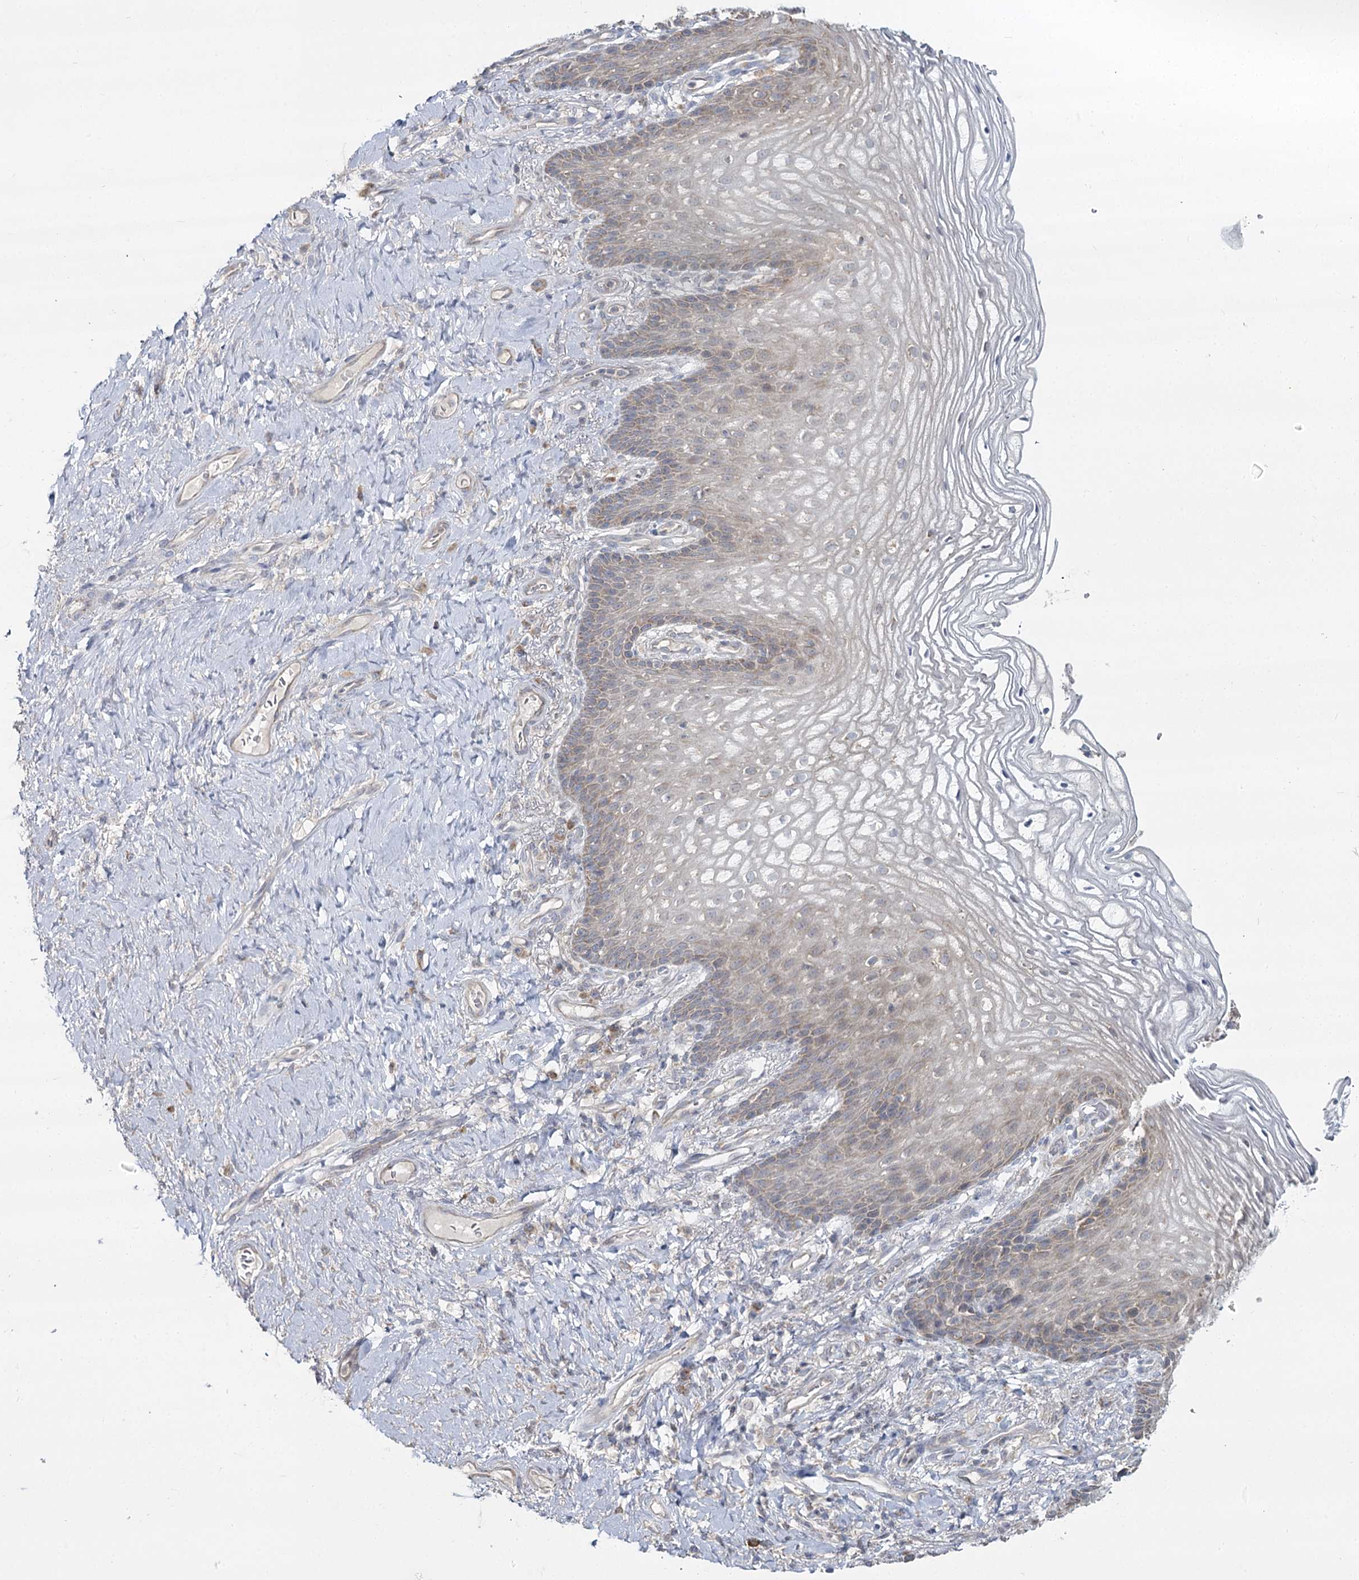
{"staining": {"intensity": "weak", "quantity": "25%-75%", "location": "cytoplasmic/membranous"}, "tissue": "vagina", "cell_type": "Squamous epithelial cells", "image_type": "normal", "snomed": [{"axis": "morphology", "description": "Normal tissue, NOS"}, {"axis": "topography", "description": "Vagina"}], "caption": "Immunohistochemical staining of normal human vagina displays weak cytoplasmic/membranous protein staining in approximately 25%-75% of squamous epithelial cells.", "gene": "ACOX2", "patient": {"sex": "female", "age": 60}}